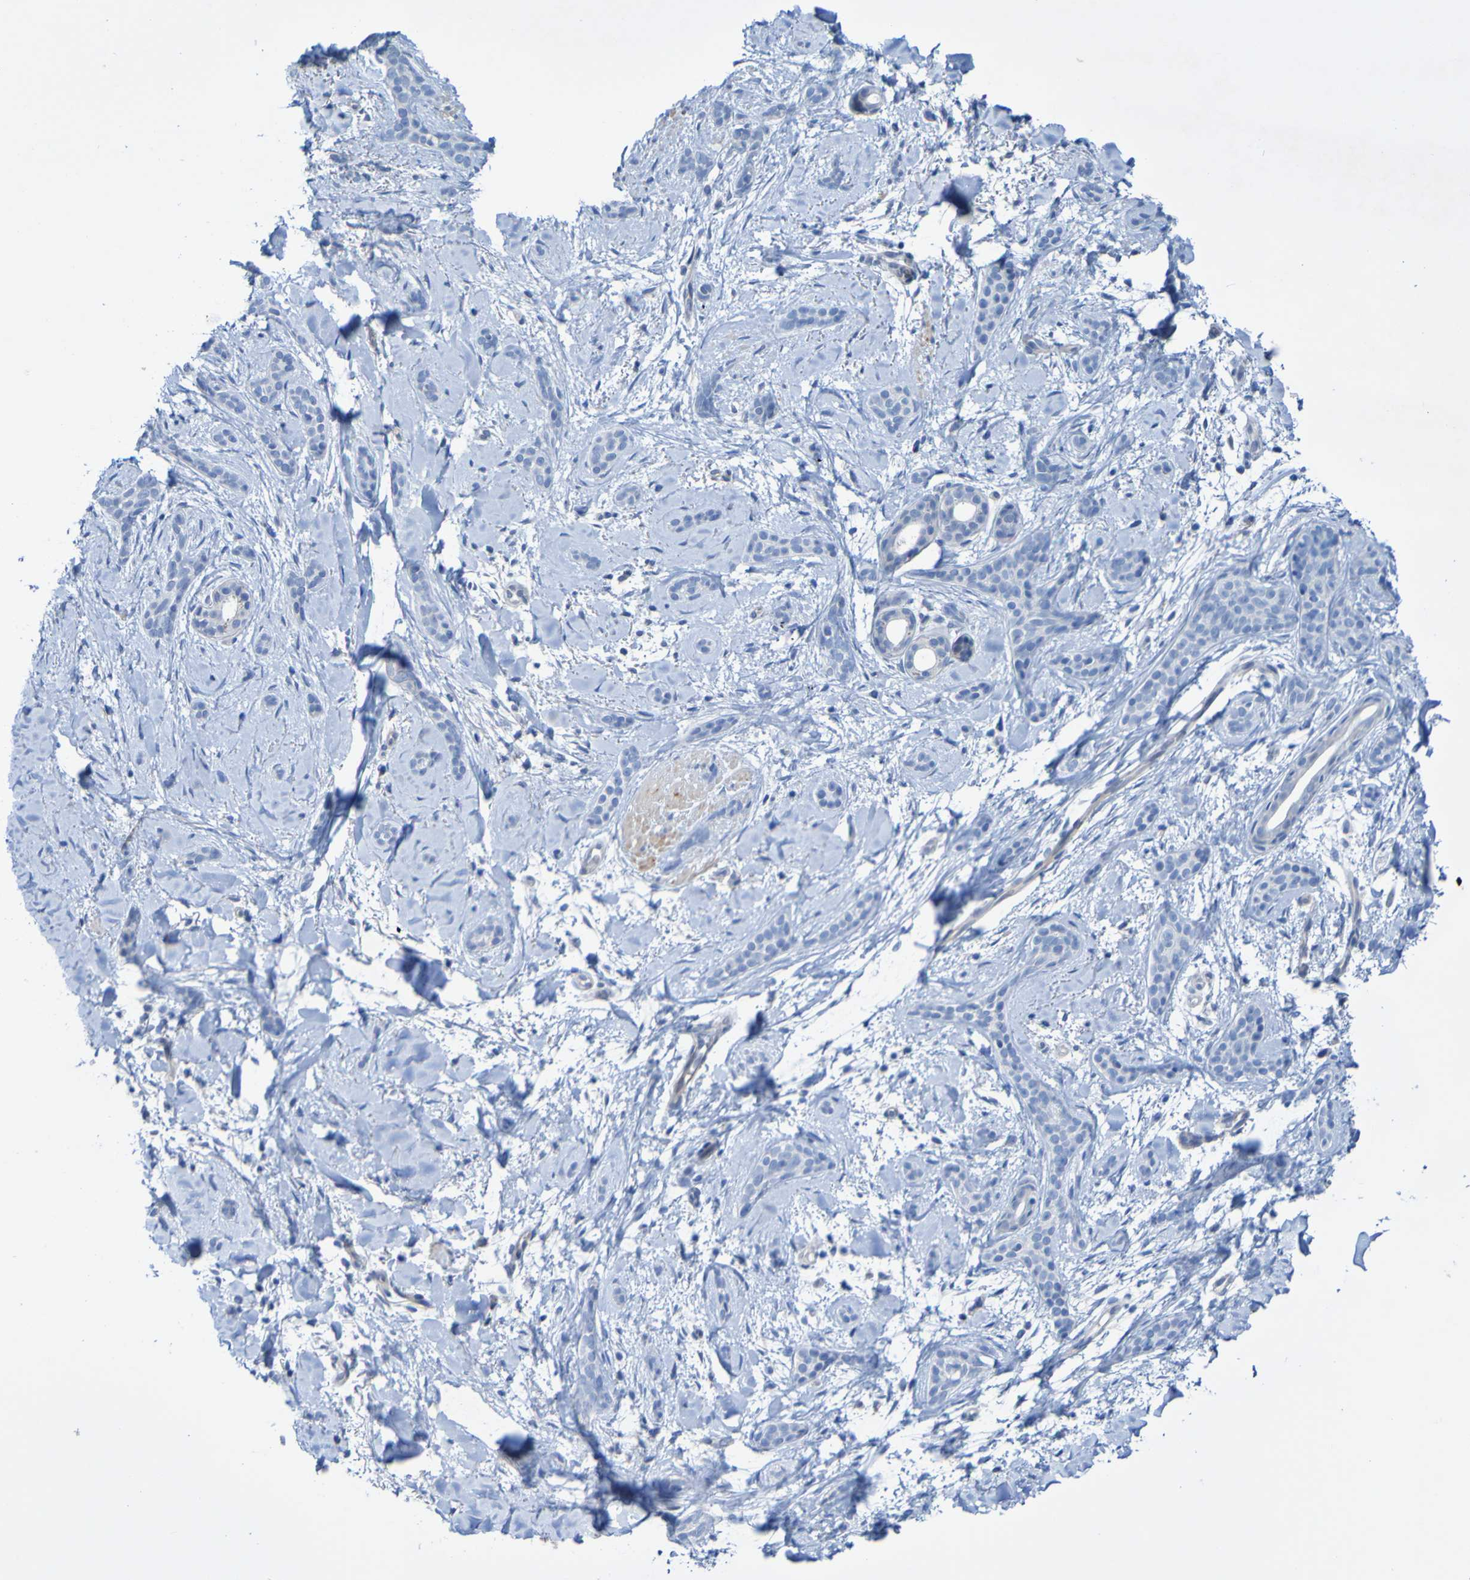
{"staining": {"intensity": "negative", "quantity": "none", "location": "none"}, "tissue": "skin cancer", "cell_type": "Tumor cells", "image_type": "cancer", "snomed": [{"axis": "morphology", "description": "Basal cell carcinoma"}, {"axis": "morphology", "description": "Adnexal tumor, benign"}, {"axis": "topography", "description": "Skin"}], "caption": "Tumor cells are negative for protein expression in human skin basal cell carcinoma.", "gene": "ACMSD", "patient": {"sex": "female", "age": 42}}